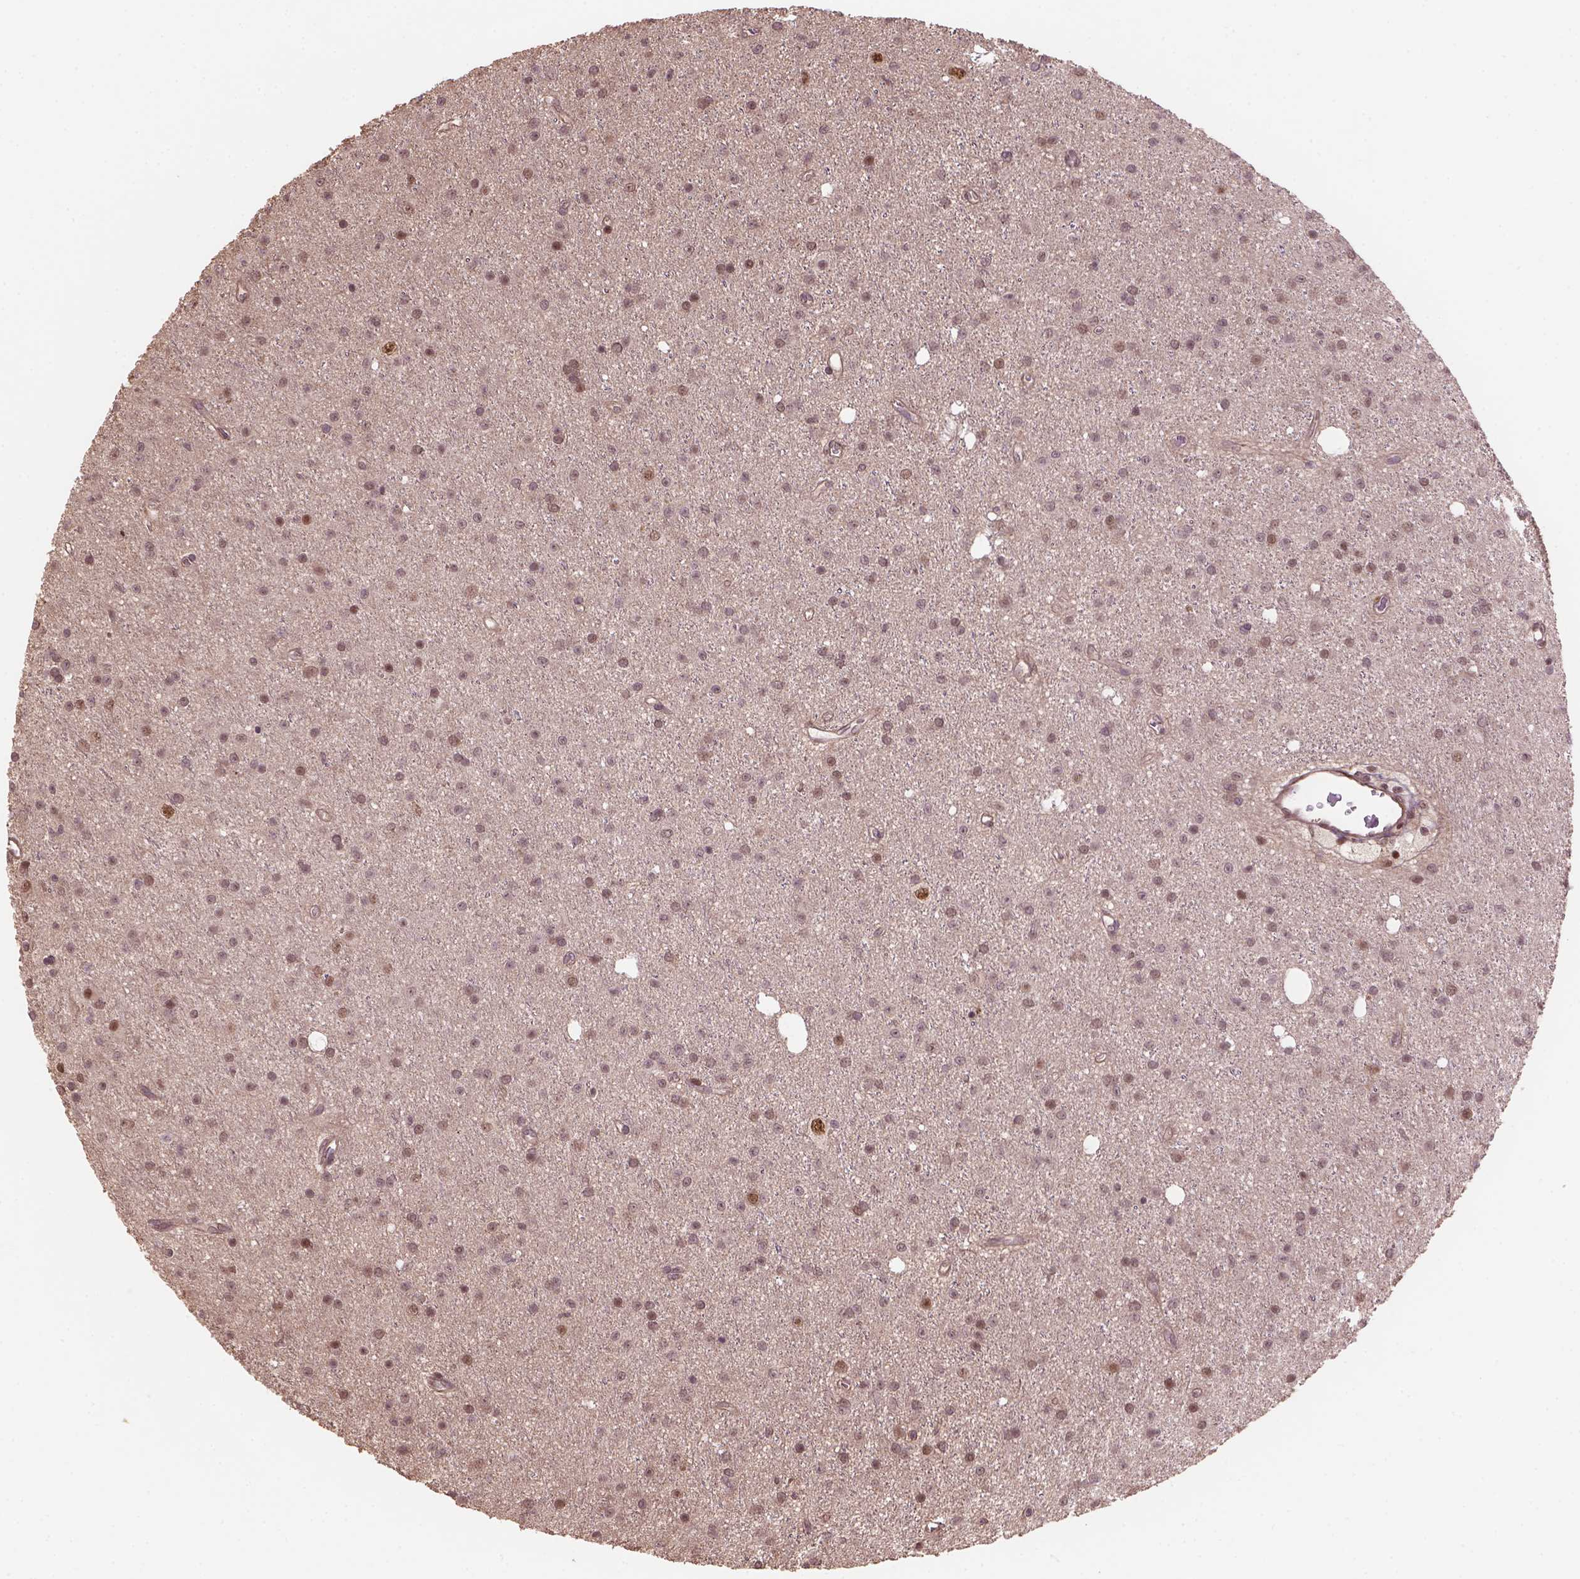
{"staining": {"intensity": "weak", "quantity": "25%-75%", "location": "cytoplasmic/membranous,nuclear"}, "tissue": "glioma", "cell_type": "Tumor cells", "image_type": "cancer", "snomed": [{"axis": "morphology", "description": "Glioma, malignant, Low grade"}, {"axis": "topography", "description": "Brain"}], "caption": "A brown stain shows weak cytoplasmic/membranous and nuclear positivity of a protein in human malignant glioma (low-grade) tumor cells.", "gene": "PSMD11", "patient": {"sex": "male", "age": 27}}